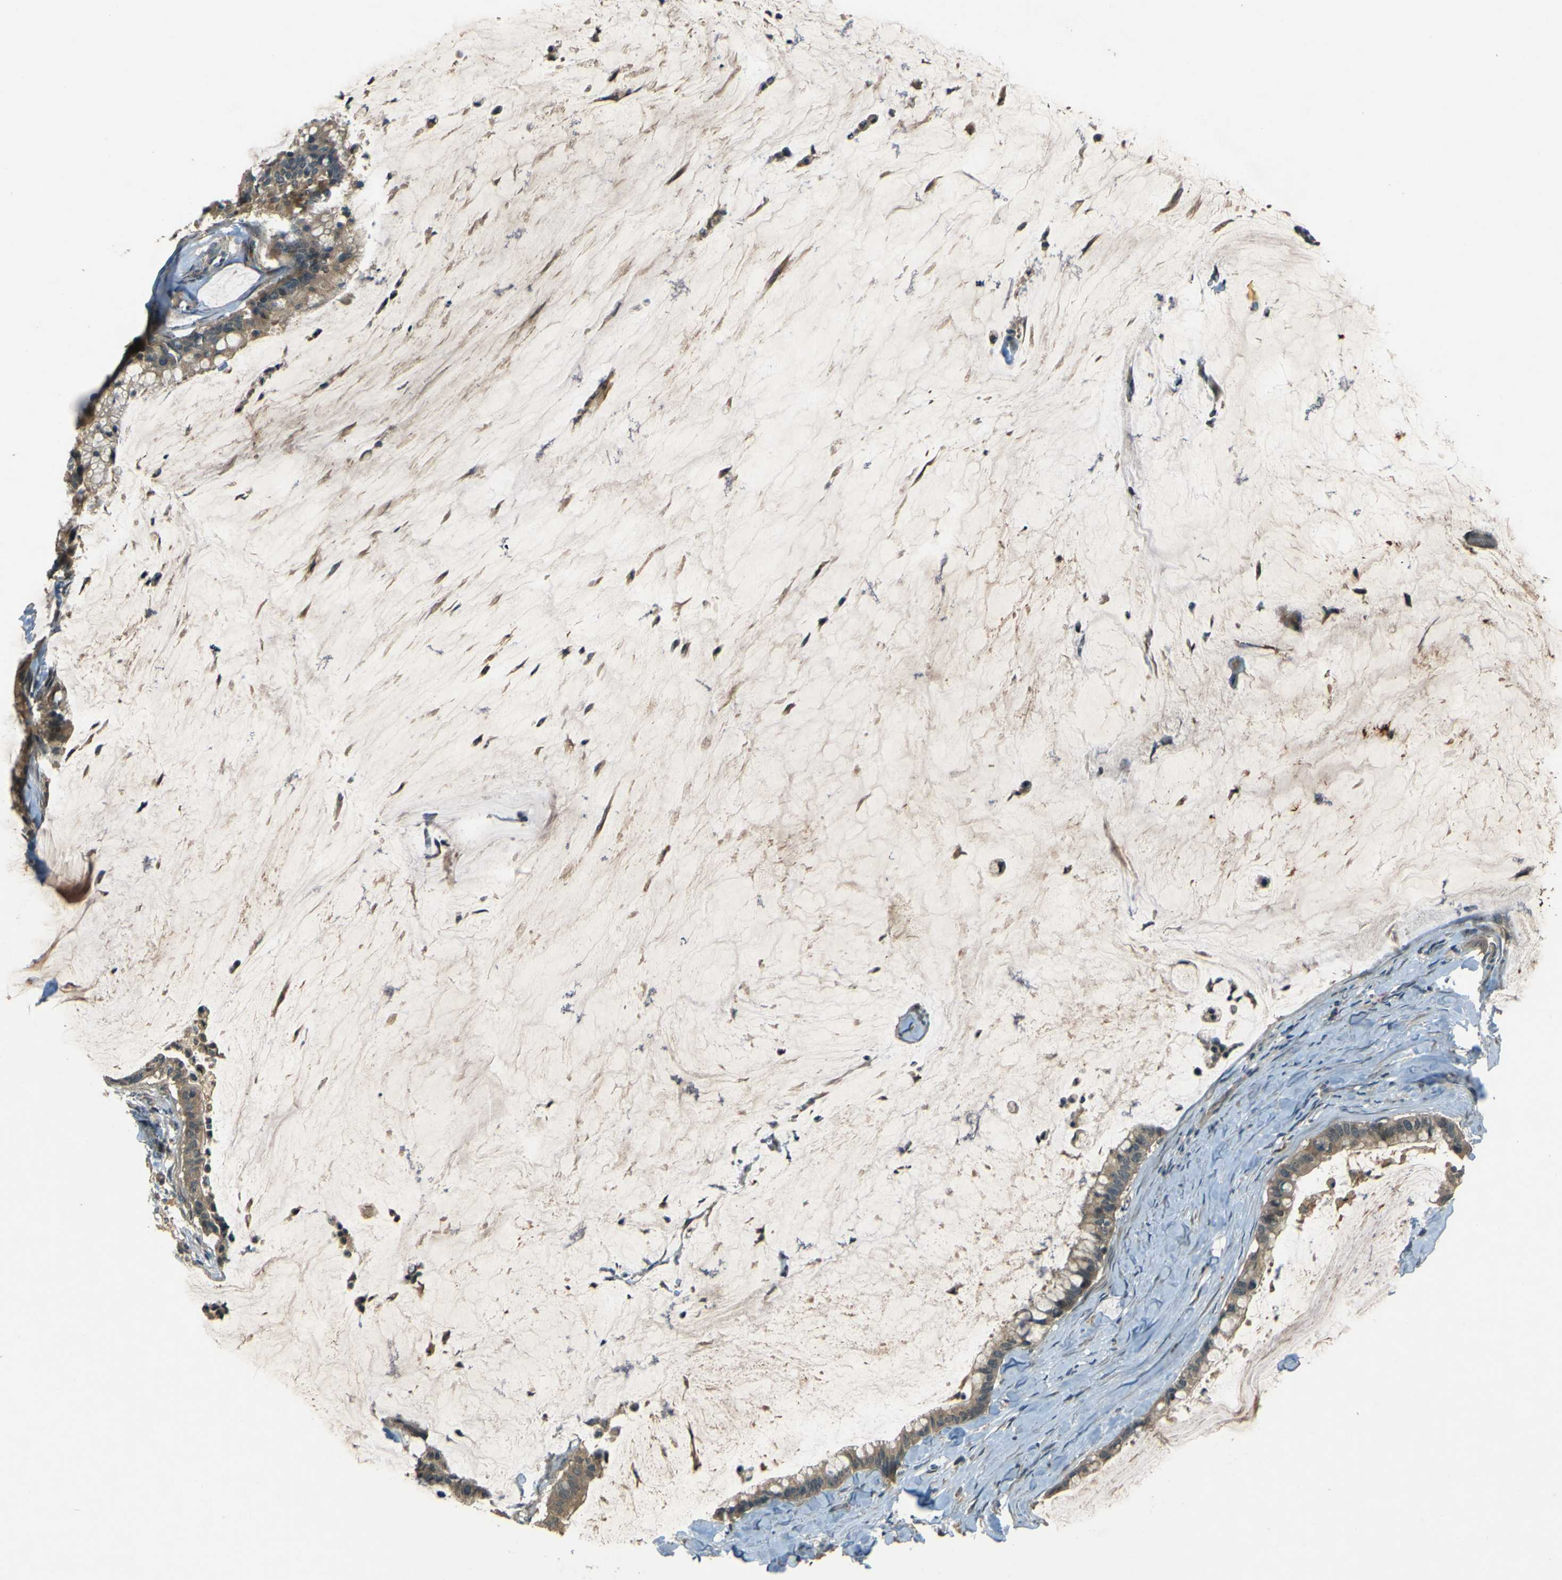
{"staining": {"intensity": "weak", "quantity": ">75%", "location": "cytoplasmic/membranous"}, "tissue": "pancreatic cancer", "cell_type": "Tumor cells", "image_type": "cancer", "snomed": [{"axis": "morphology", "description": "Adenocarcinoma, NOS"}, {"axis": "topography", "description": "Pancreas"}], "caption": "A brown stain shows weak cytoplasmic/membranous positivity of a protein in pancreatic adenocarcinoma tumor cells. The protein is shown in brown color, while the nuclei are stained blue.", "gene": "MPDZ", "patient": {"sex": "male", "age": 41}}